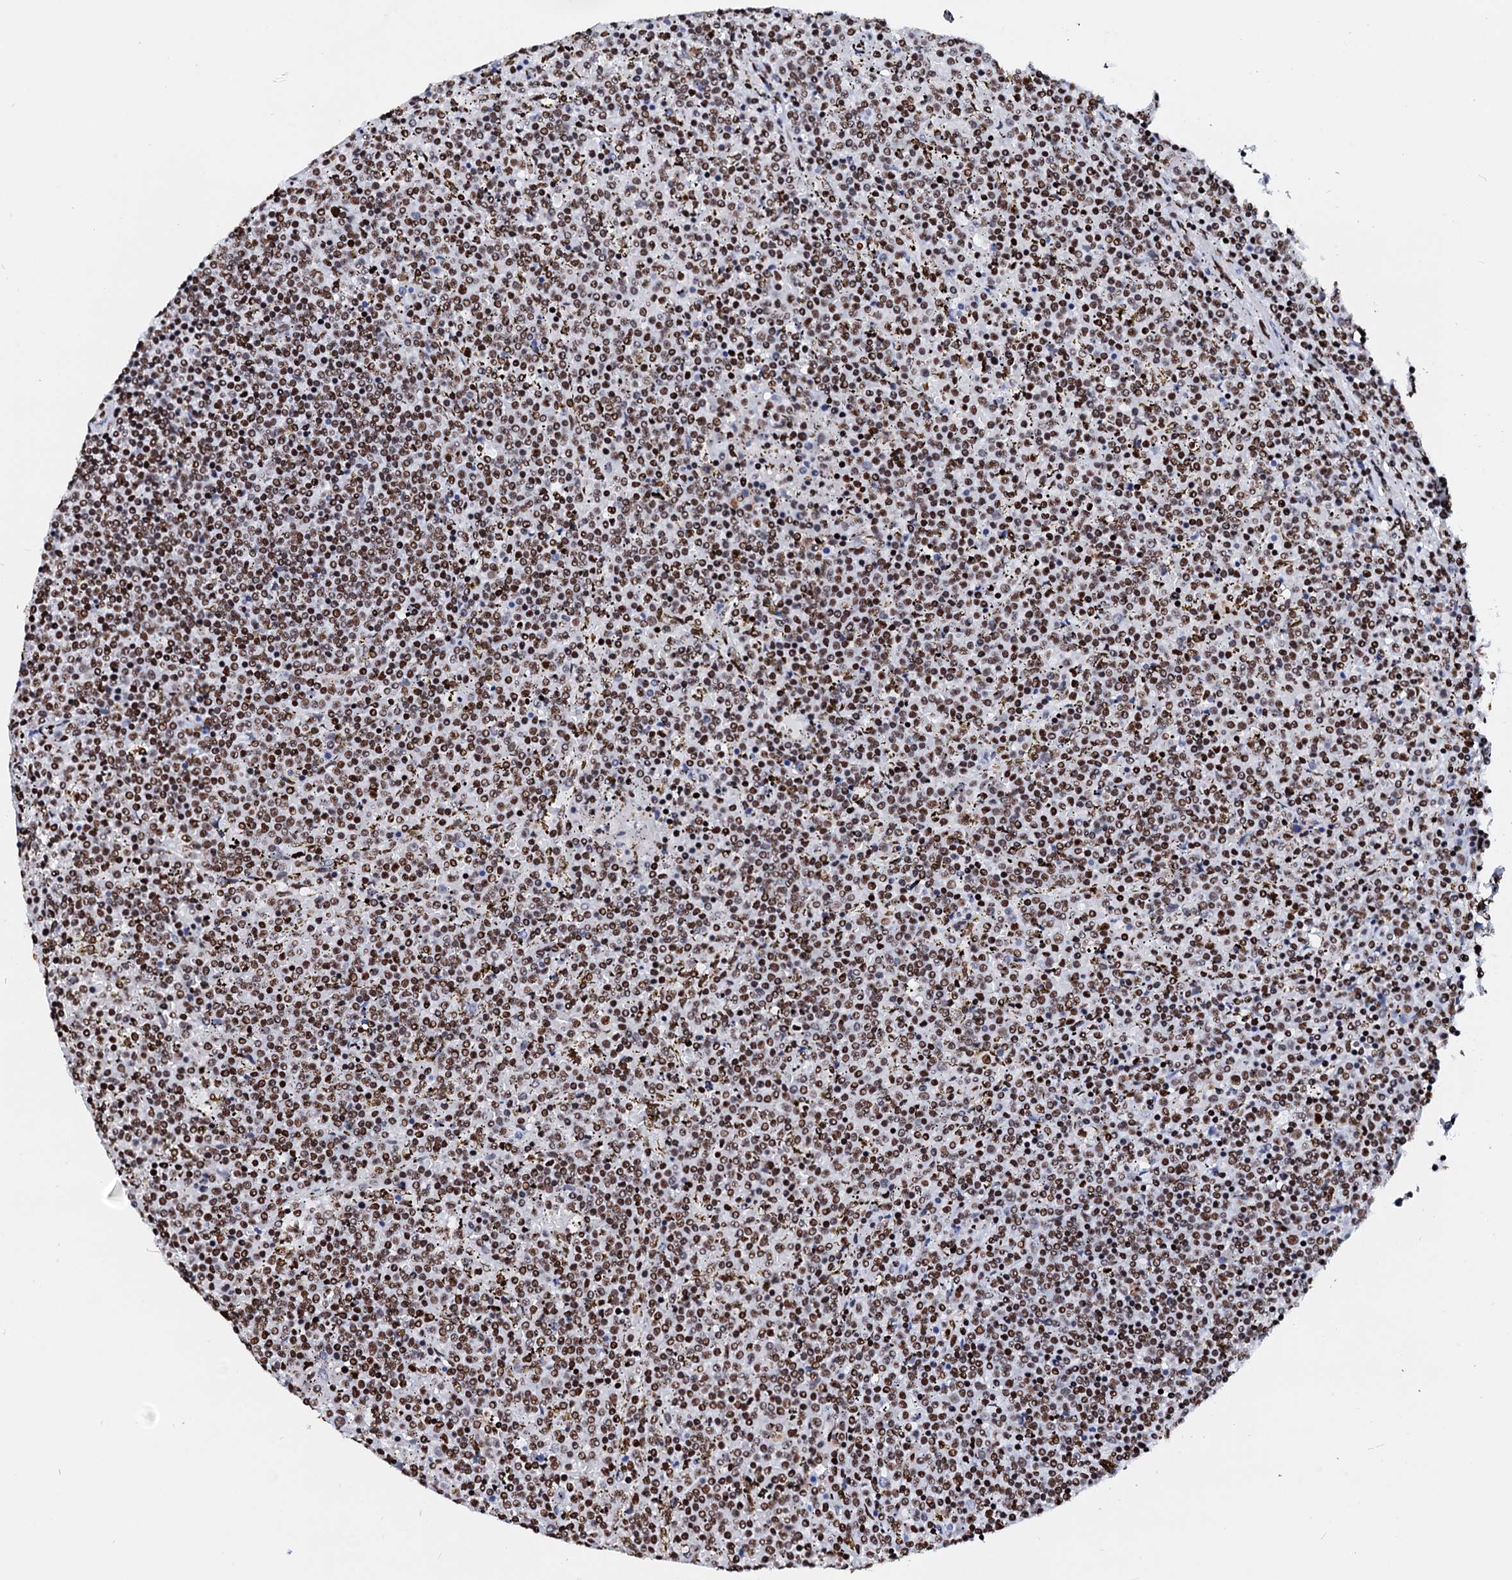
{"staining": {"intensity": "moderate", "quantity": ">75%", "location": "nuclear"}, "tissue": "lymphoma", "cell_type": "Tumor cells", "image_type": "cancer", "snomed": [{"axis": "morphology", "description": "Malignant lymphoma, non-Hodgkin's type, Low grade"}, {"axis": "topography", "description": "Spleen"}], "caption": "Immunohistochemical staining of human malignant lymphoma, non-Hodgkin's type (low-grade) reveals moderate nuclear protein expression in approximately >75% of tumor cells.", "gene": "RALY", "patient": {"sex": "female", "age": 19}}